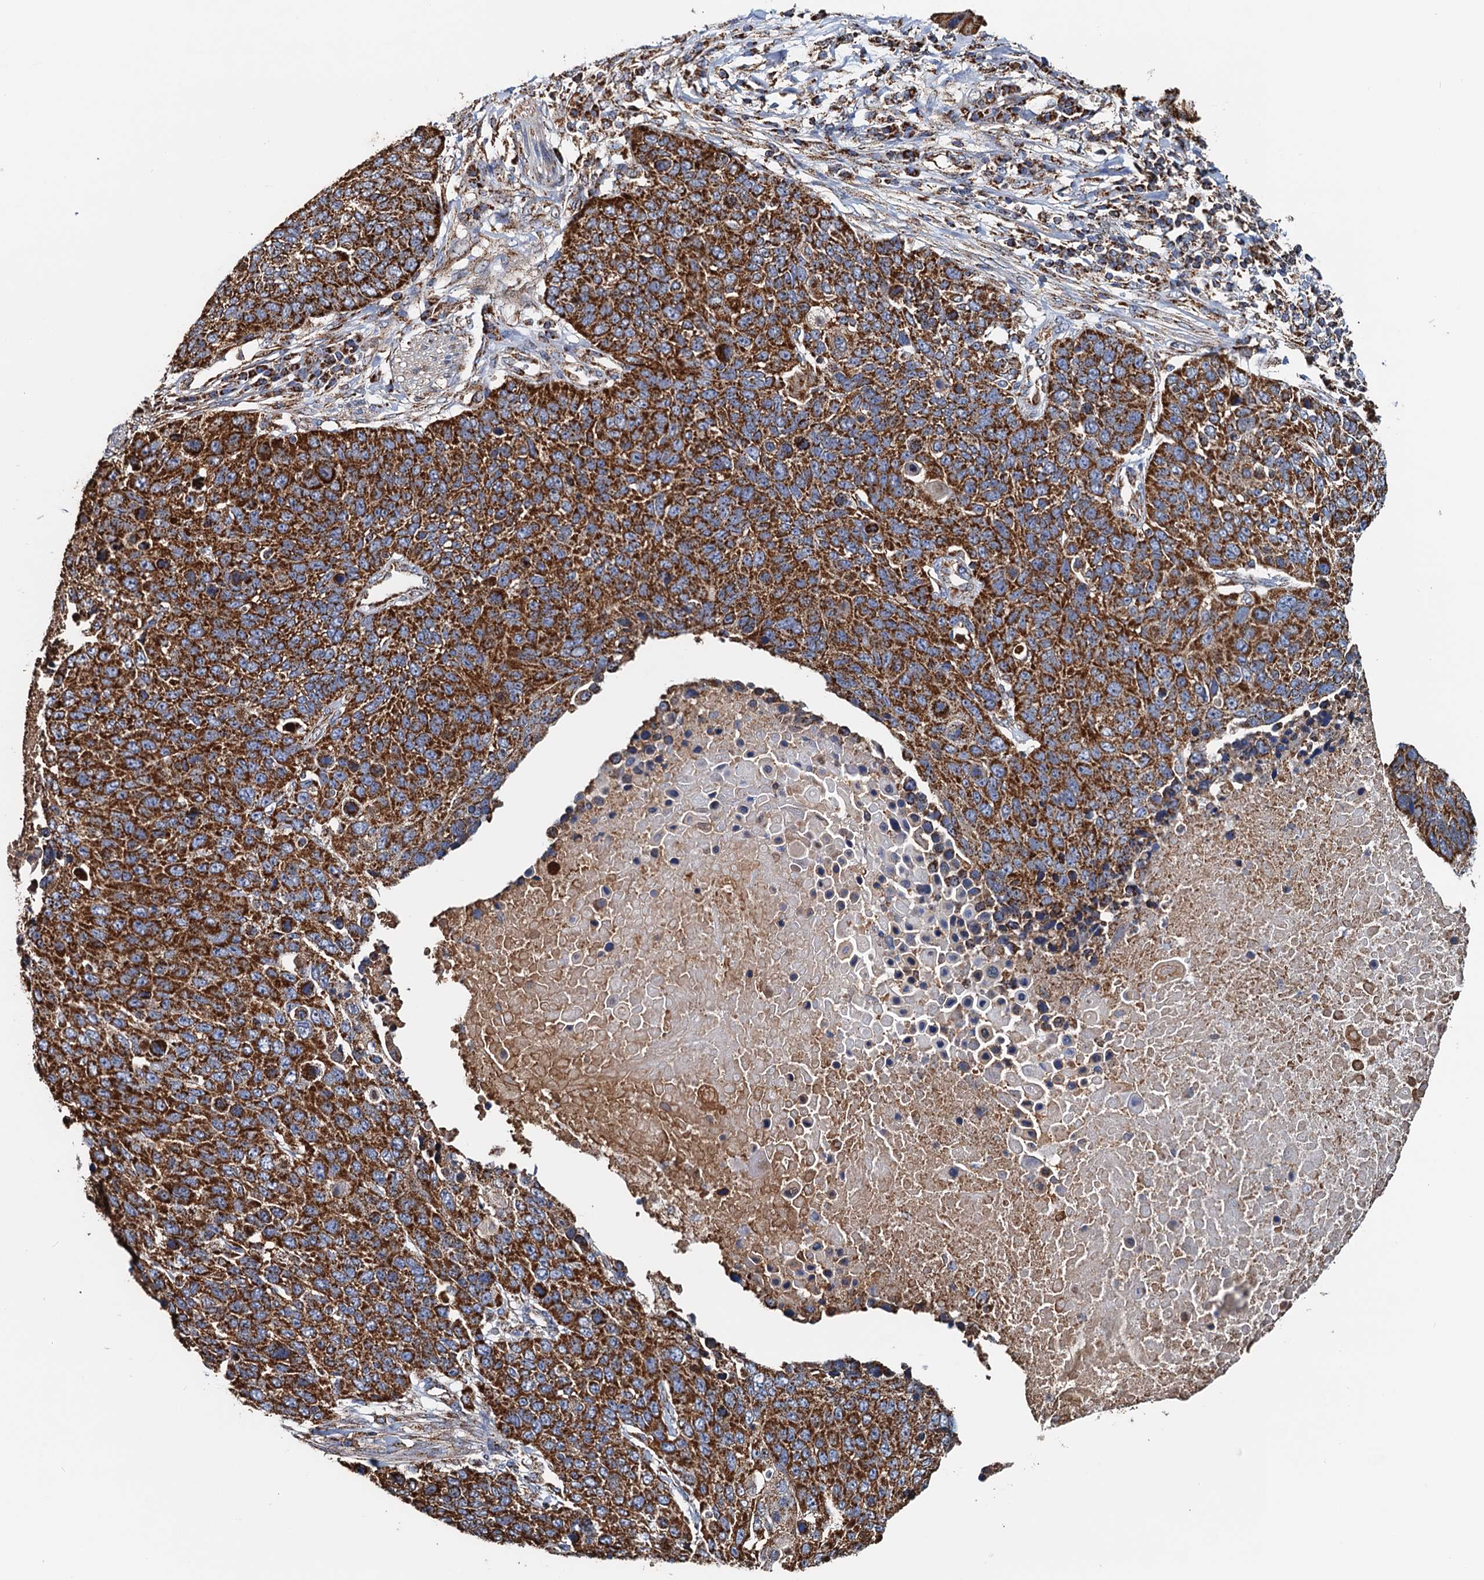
{"staining": {"intensity": "strong", "quantity": ">75%", "location": "cytoplasmic/membranous"}, "tissue": "lung cancer", "cell_type": "Tumor cells", "image_type": "cancer", "snomed": [{"axis": "morphology", "description": "Normal tissue, NOS"}, {"axis": "morphology", "description": "Squamous cell carcinoma, NOS"}, {"axis": "topography", "description": "Lymph node"}, {"axis": "topography", "description": "Lung"}], "caption": "An image of squamous cell carcinoma (lung) stained for a protein displays strong cytoplasmic/membranous brown staining in tumor cells. The staining was performed using DAB to visualize the protein expression in brown, while the nuclei were stained in blue with hematoxylin (Magnification: 20x).", "gene": "AAGAB", "patient": {"sex": "male", "age": 66}}